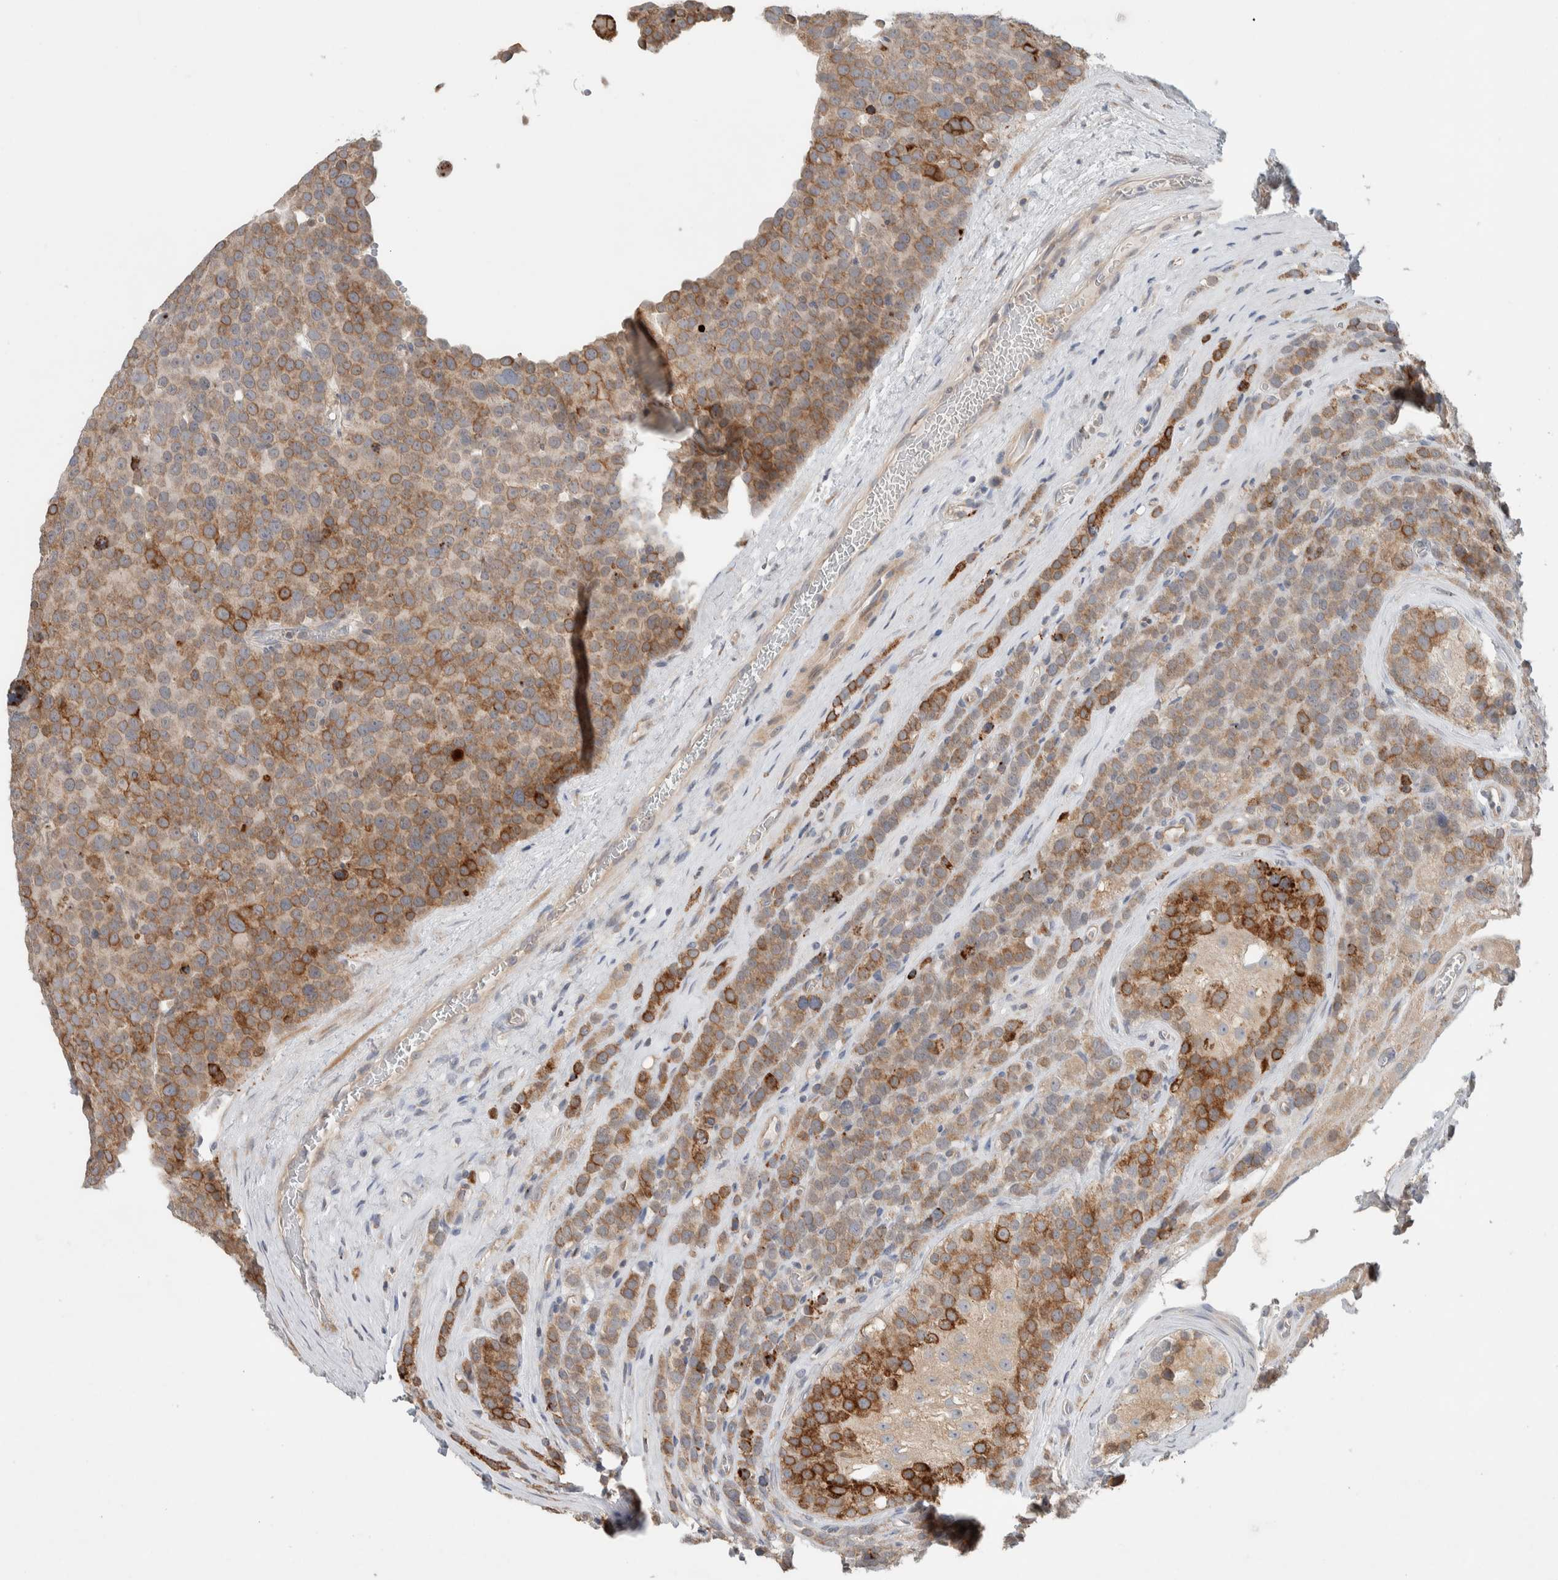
{"staining": {"intensity": "moderate", "quantity": ">75%", "location": "cytoplasmic/membranous"}, "tissue": "testis cancer", "cell_type": "Tumor cells", "image_type": "cancer", "snomed": [{"axis": "morphology", "description": "Seminoma, NOS"}, {"axis": "topography", "description": "Testis"}], "caption": "Testis cancer (seminoma) tissue displays moderate cytoplasmic/membranous expression in about >75% of tumor cells", "gene": "ADCY8", "patient": {"sex": "male", "age": 71}}